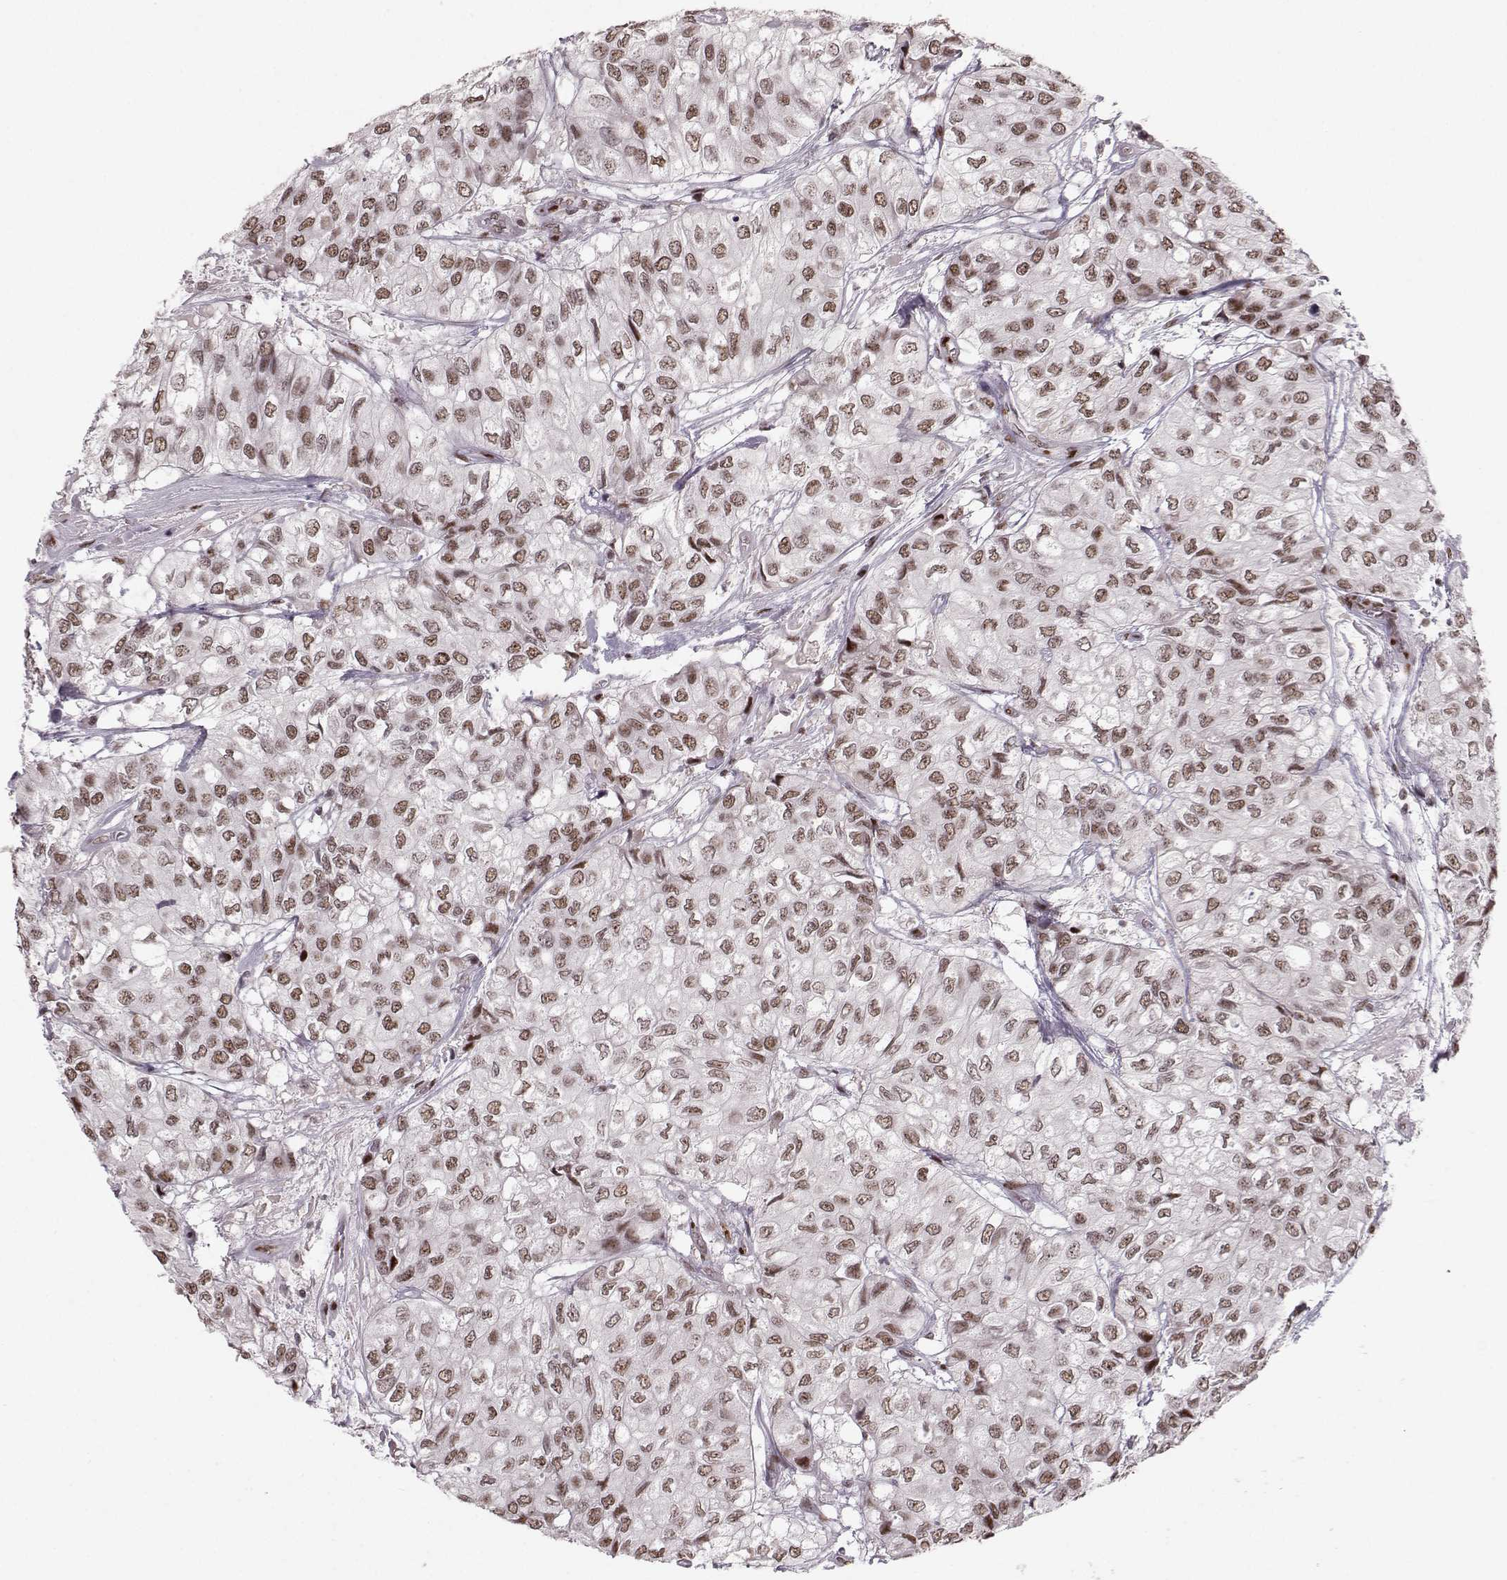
{"staining": {"intensity": "moderate", "quantity": "25%-75%", "location": "nuclear"}, "tissue": "urothelial cancer", "cell_type": "Tumor cells", "image_type": "cancer", "snomed": [{"axis": "morphology", "description": "Urothelial carcinoma, High grade"}, {"axis": "topography", "description": "Urinary bladder"}], "caption": "The photomicrograph demonstrates staining of urothelial cancer, revealing moderate nuclear protein expression (brown color) within tumor cells.", "gene": "SNAPC2", "patient": {"sex": "male", "age": 73}}